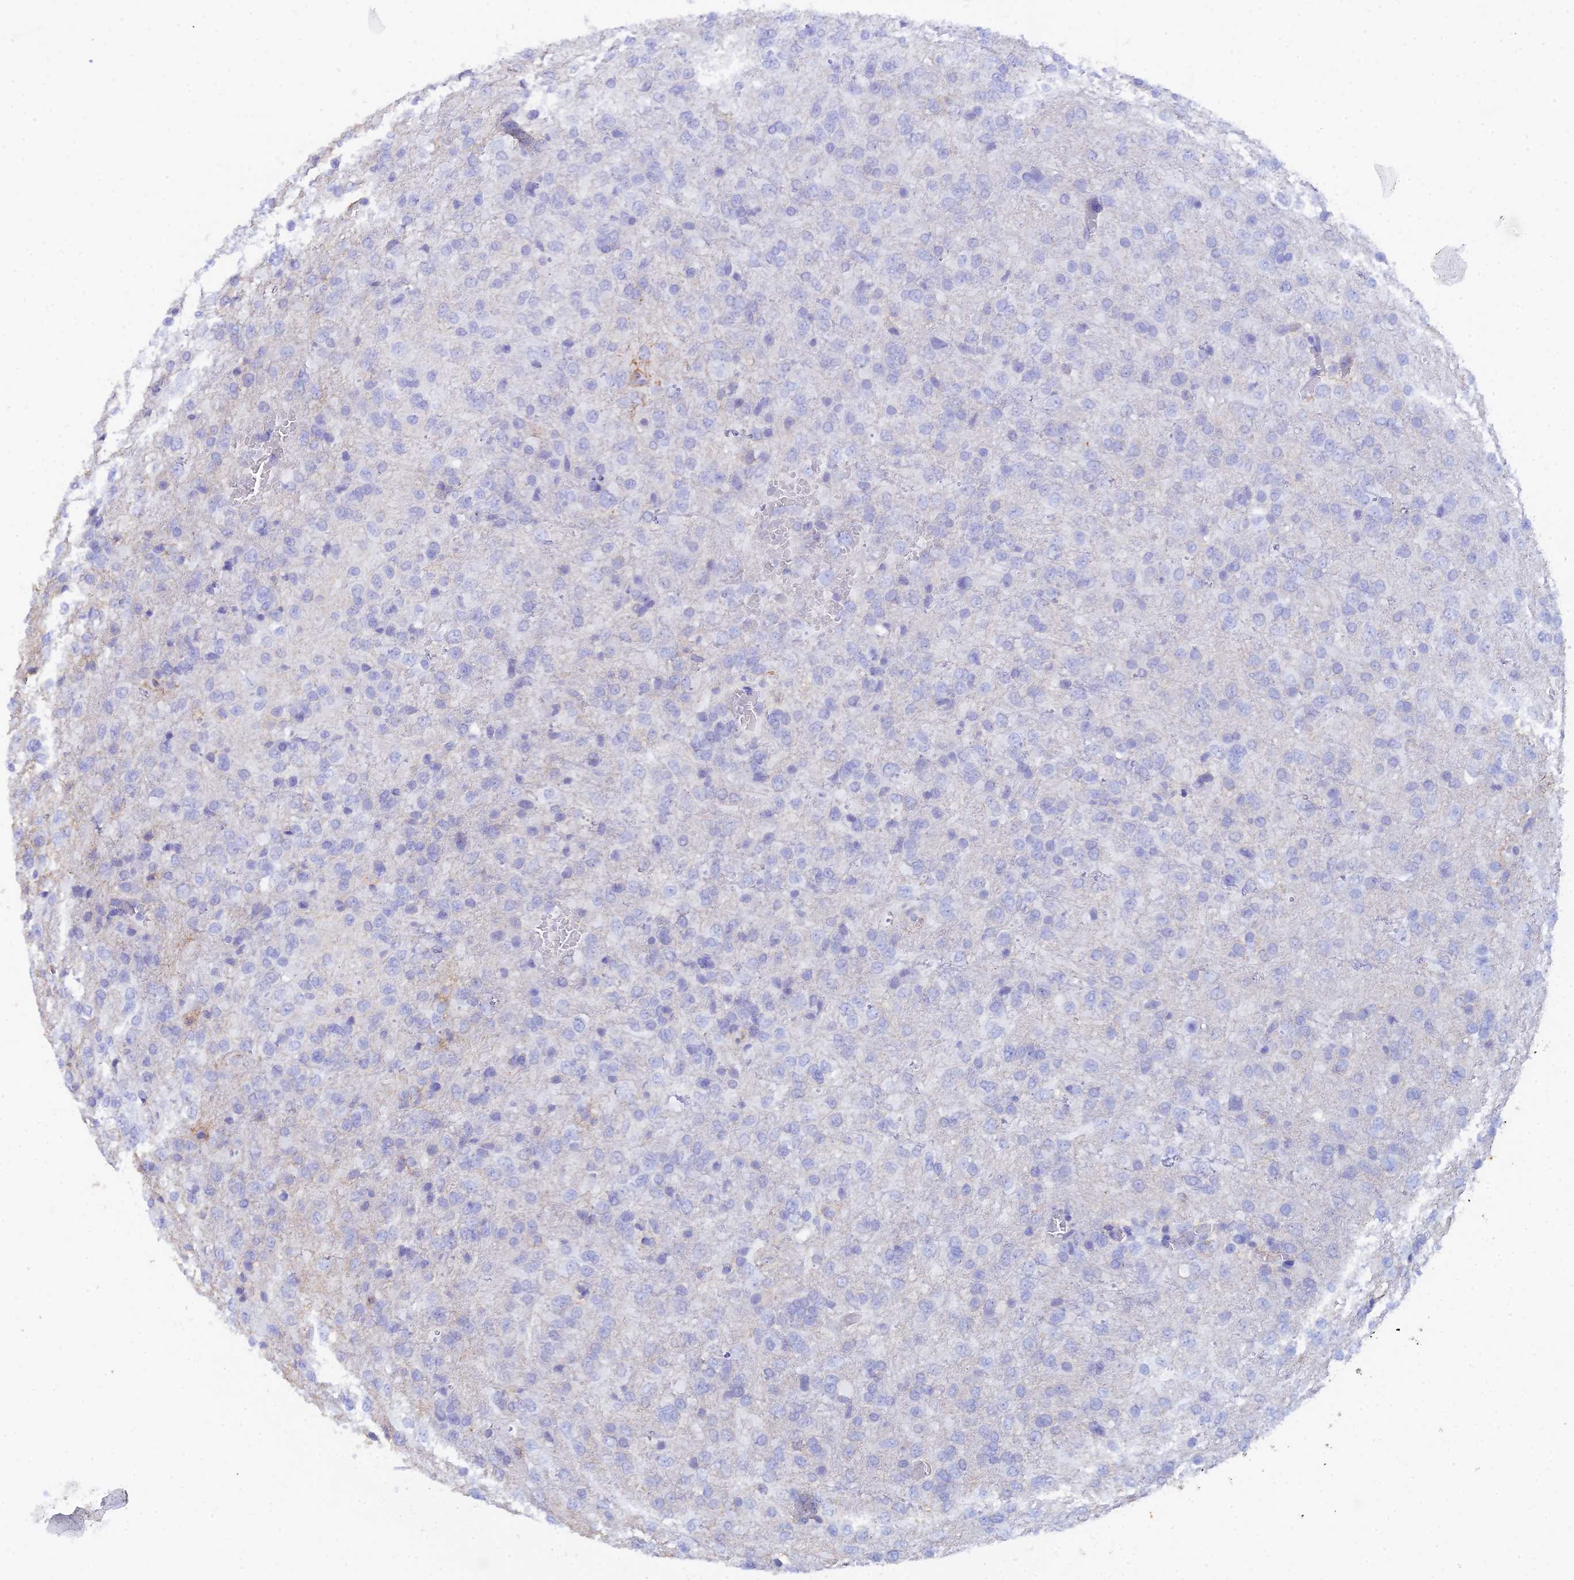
{"staining": {"intensity": "negative", "quantity": "none", "location": "none"}, "tissue": "glioma", "cell_type": "Tumor cells", "image_type": "cancer", "snomed": [{"axis": "morphology", "description": "Glioma, malignant, High grade"}, {"axis": "topography", "description": "Brain"}], "caption": "The histopathology image displays no staining of tumor cells in glioma. (DAB (3,3'-diaminobenzidine) IHC, high magnification).", "gene": "REG1A", "patient": {"sex": "female", "age": 74}}